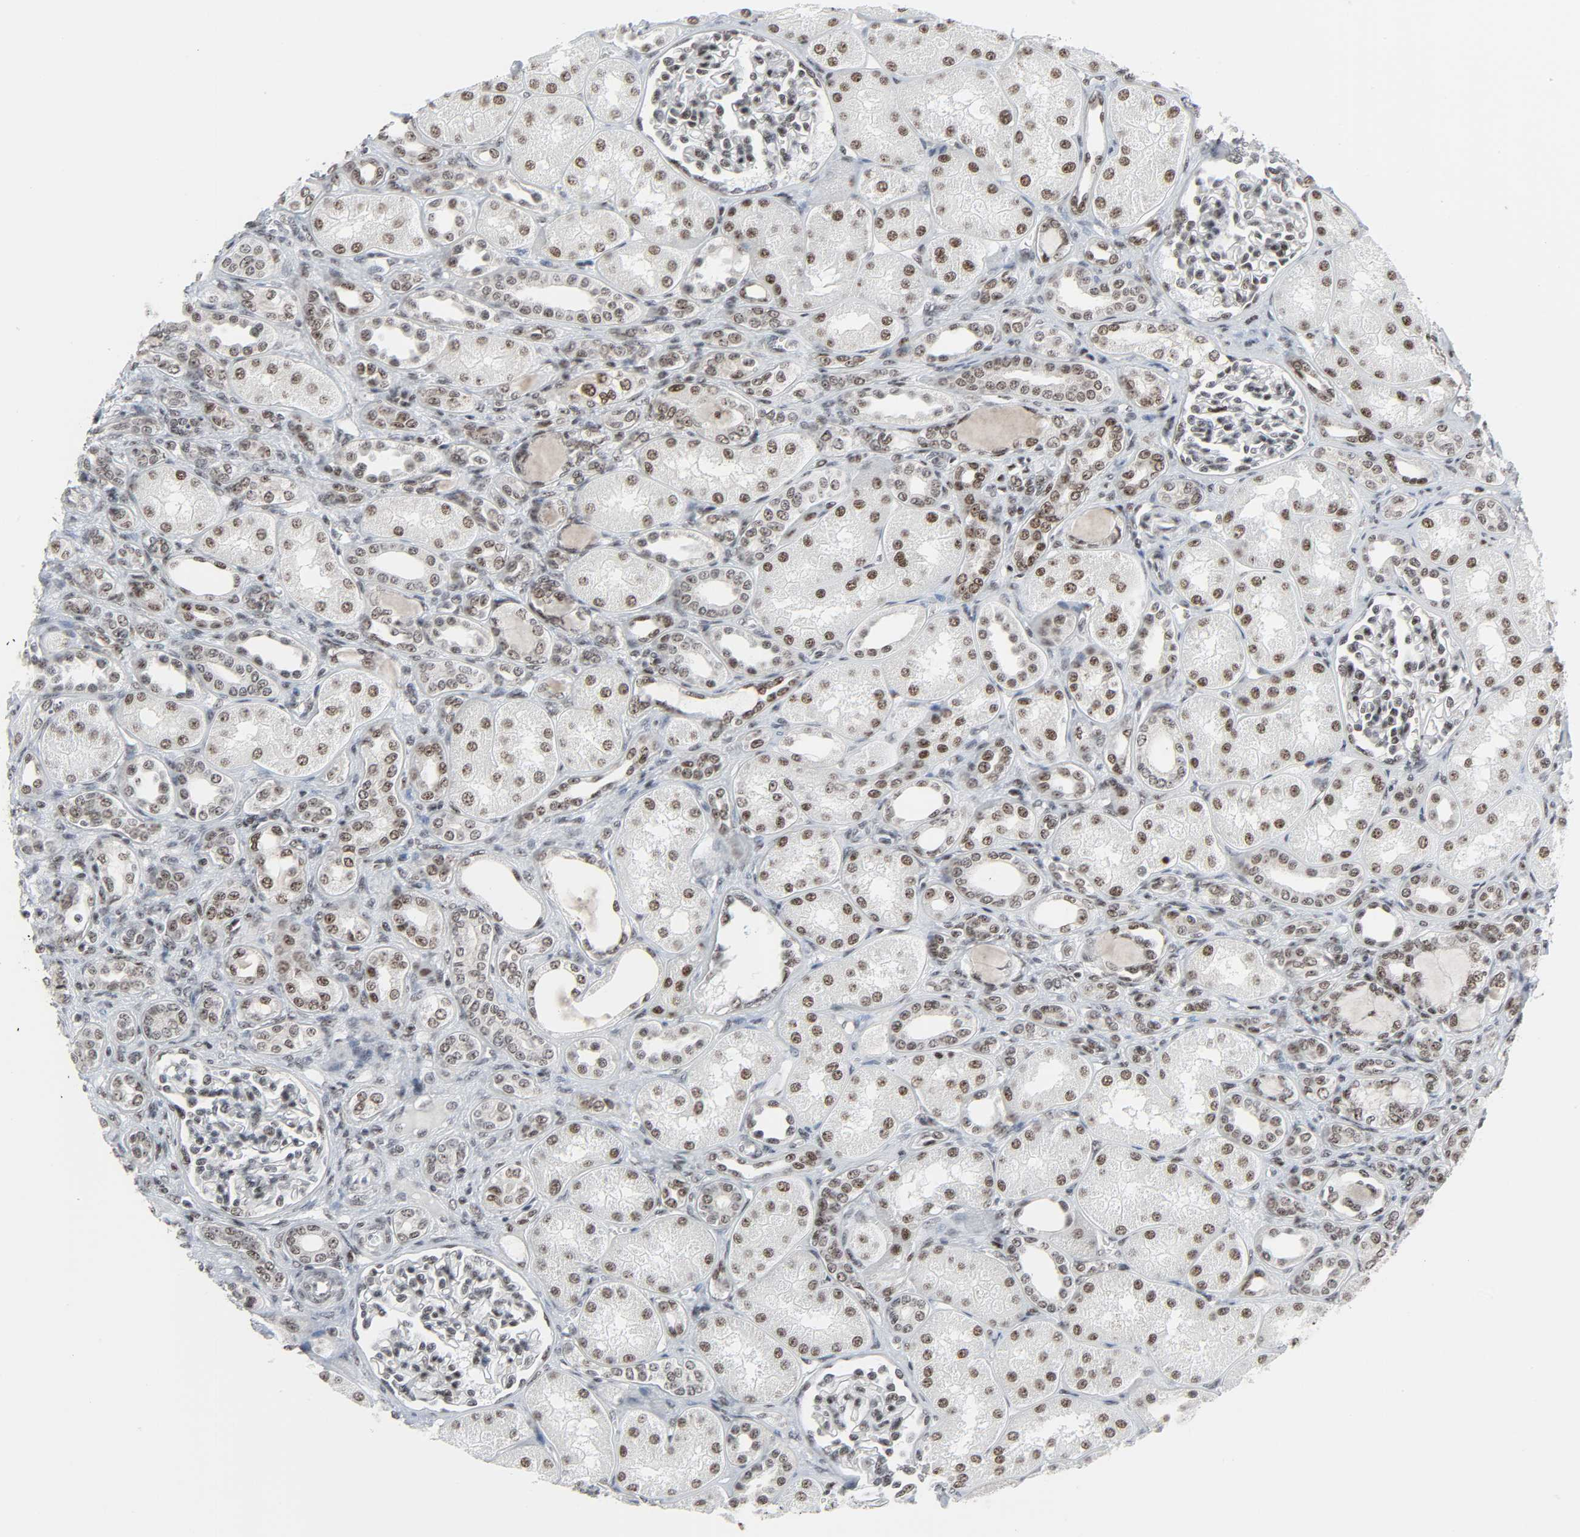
{"staining": {"intensity": "strong", "quantity": ">75%", "location": "nuclear"}, "tissue": "kidney", "cell_type": "Cells in glomeruli", "image_type": "normal", "snomed": [{"axis": "morphology", "description": "Normal tissue, NOS"}, {"axis": "topography", "description": "Kidney"}], "caption": "Protein staining of normal kidney demonstrates strong nuclear positivity in about >75% of cells in glomeruli. The staining was performed using DAB (3,3'-diaminobenzidine) to visualize the protein expression in brown, while the nuclei were stained in blue with hematoxylin (Magnification: 20x).", "gene": "CDK7", "patient": {"sex": "male", "age": 7}}